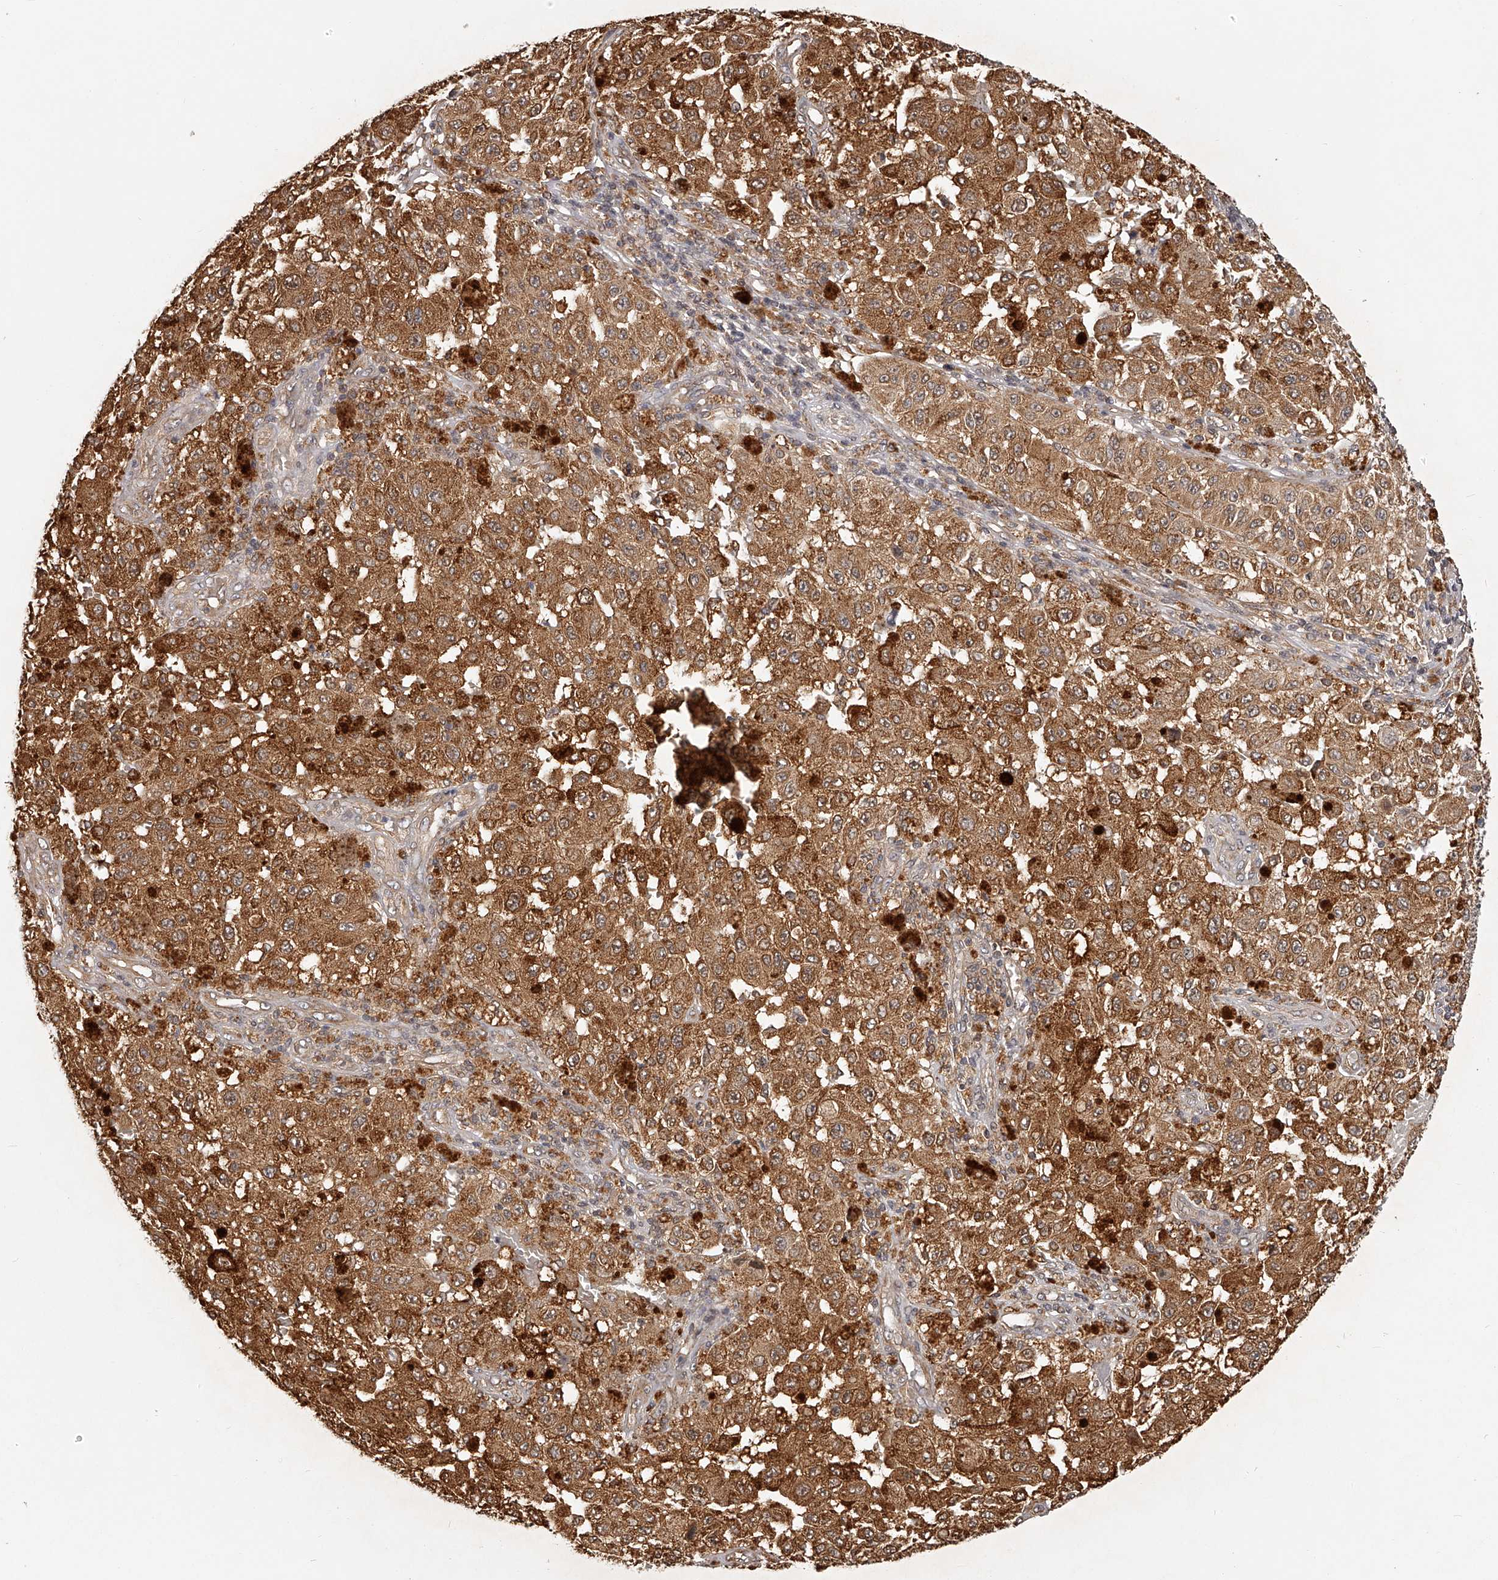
{"staining": {"intensity": "moderate", "quantity": ">75%", "location": "cytoplasmic/membranous"}, "tissue": "melanoma", "cell_type": "Tumor cells", "image_type": "cancer", "snomed": [{"axis": "morphology", "description": "Malignant melanoma, NOS"}, {"axis": "topography", "description": "Skin"}], "caption": "Immunohistochemistry photomicrograph of malignant melanoma stained for a protein (brown), which shows medium levels of moderate cytoplasmic/membranous expression in about >75% of tumor cells.", "gene": "ZNF582", "patient": {"sex": "female", "age": 64}}